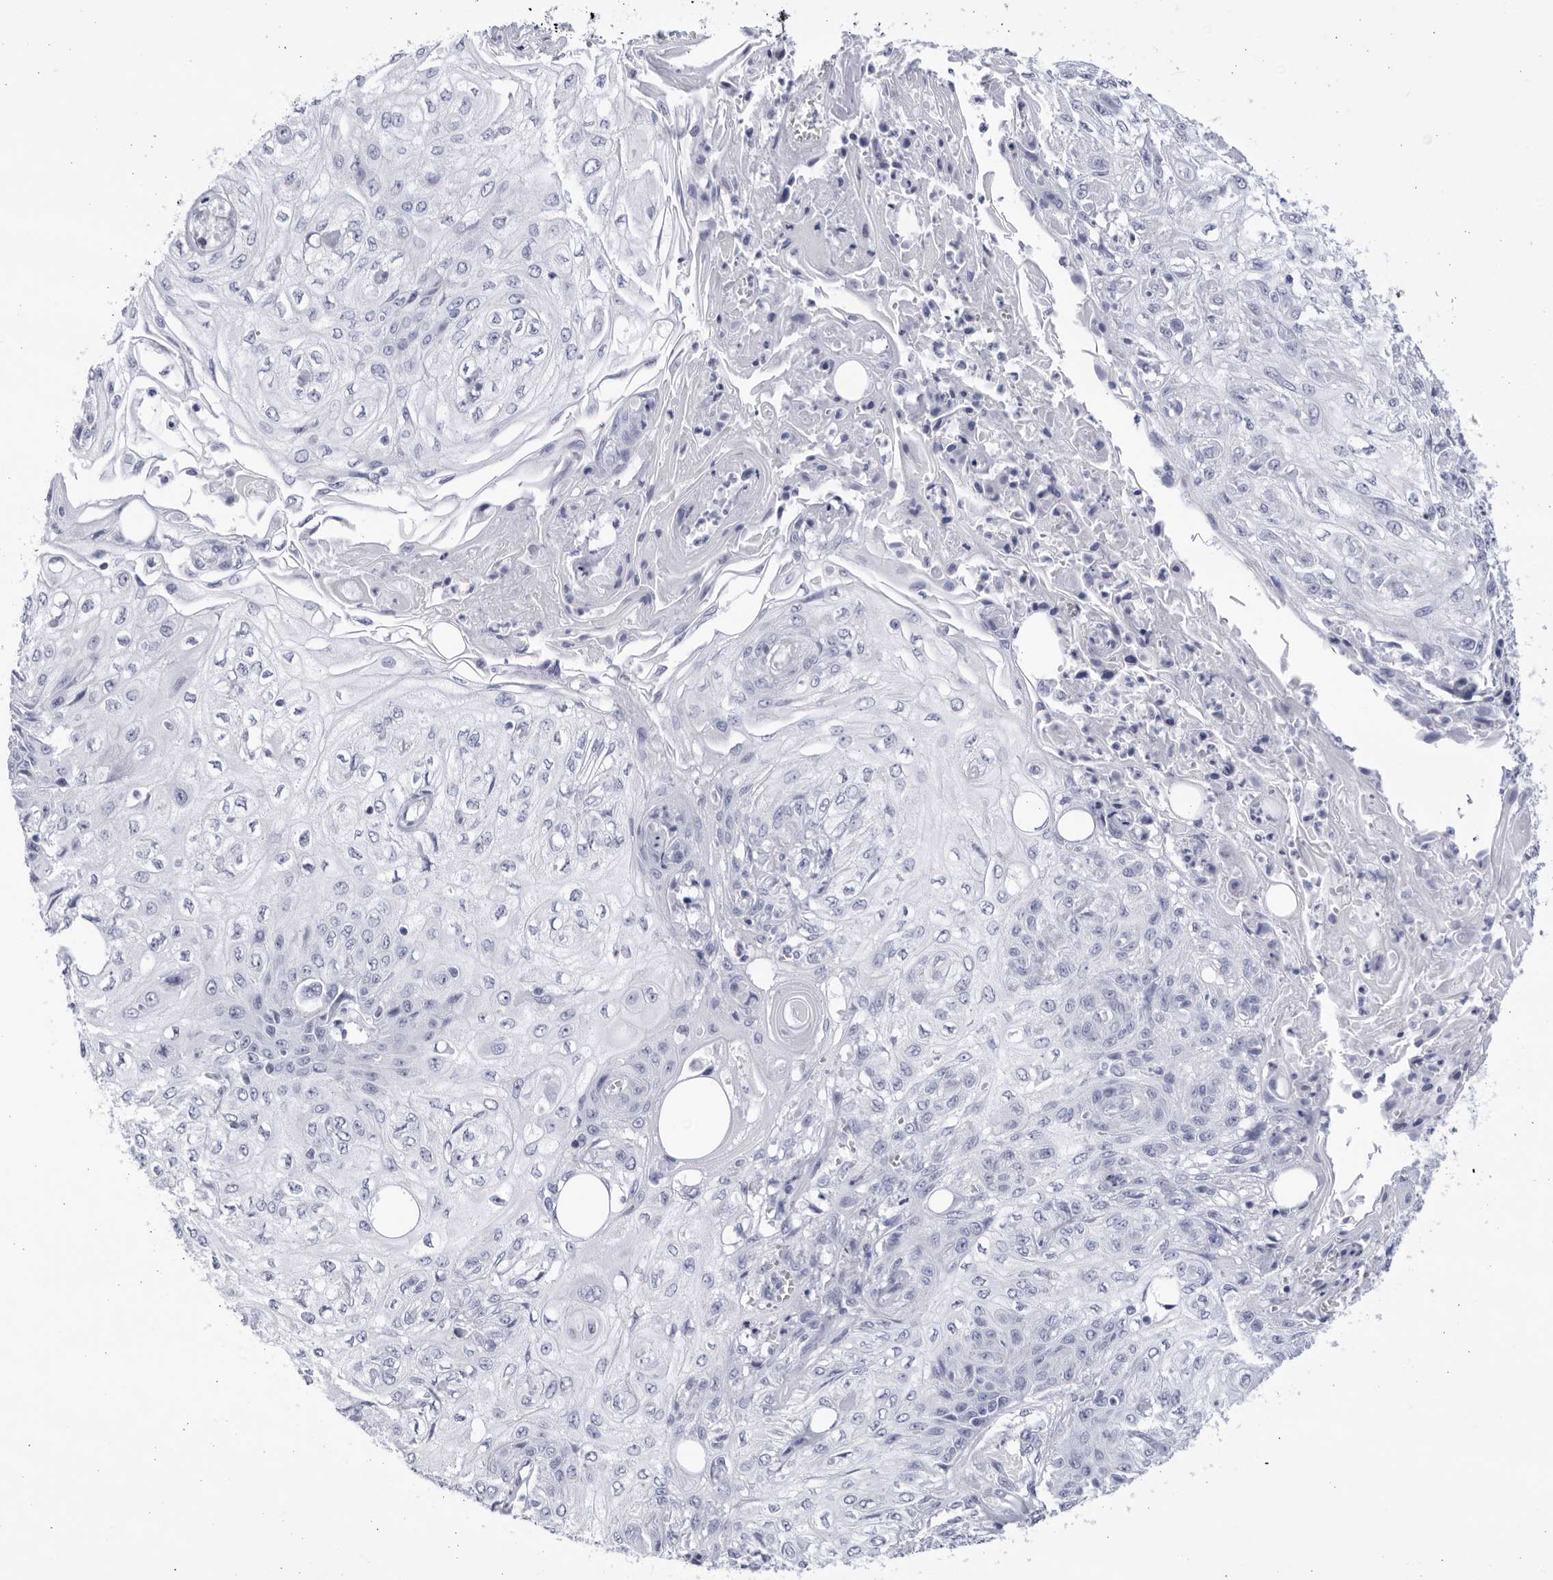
{"staining": {"intensity": "negative", "quantity": "none", "location": "none"}, "tissue": "skin cancer", "cell_type": "Tumor cells", "image_type": "cancer", "snomed": [{"axis": "morphology", "description": "Squamous cell carcinoma, NOS"}, {"axis": "morphology", "description": "Squamous cell carcinoma, metastatic, NOS"}, {"axis": "topography", "description": "Skin"}, {"axis": "topography", "description": "Lymph node"}], "caption": "Immunohistochemical staining of metastatic squamous cell carcinoma (skin) demonstrates no significant expression in tumor cells. (DAB (3,3'-diaminobenzidine) IHC with hematoxylin counter stain).", "gene": "CCDC181", "patient": {"sex": "male", "age": 75}}